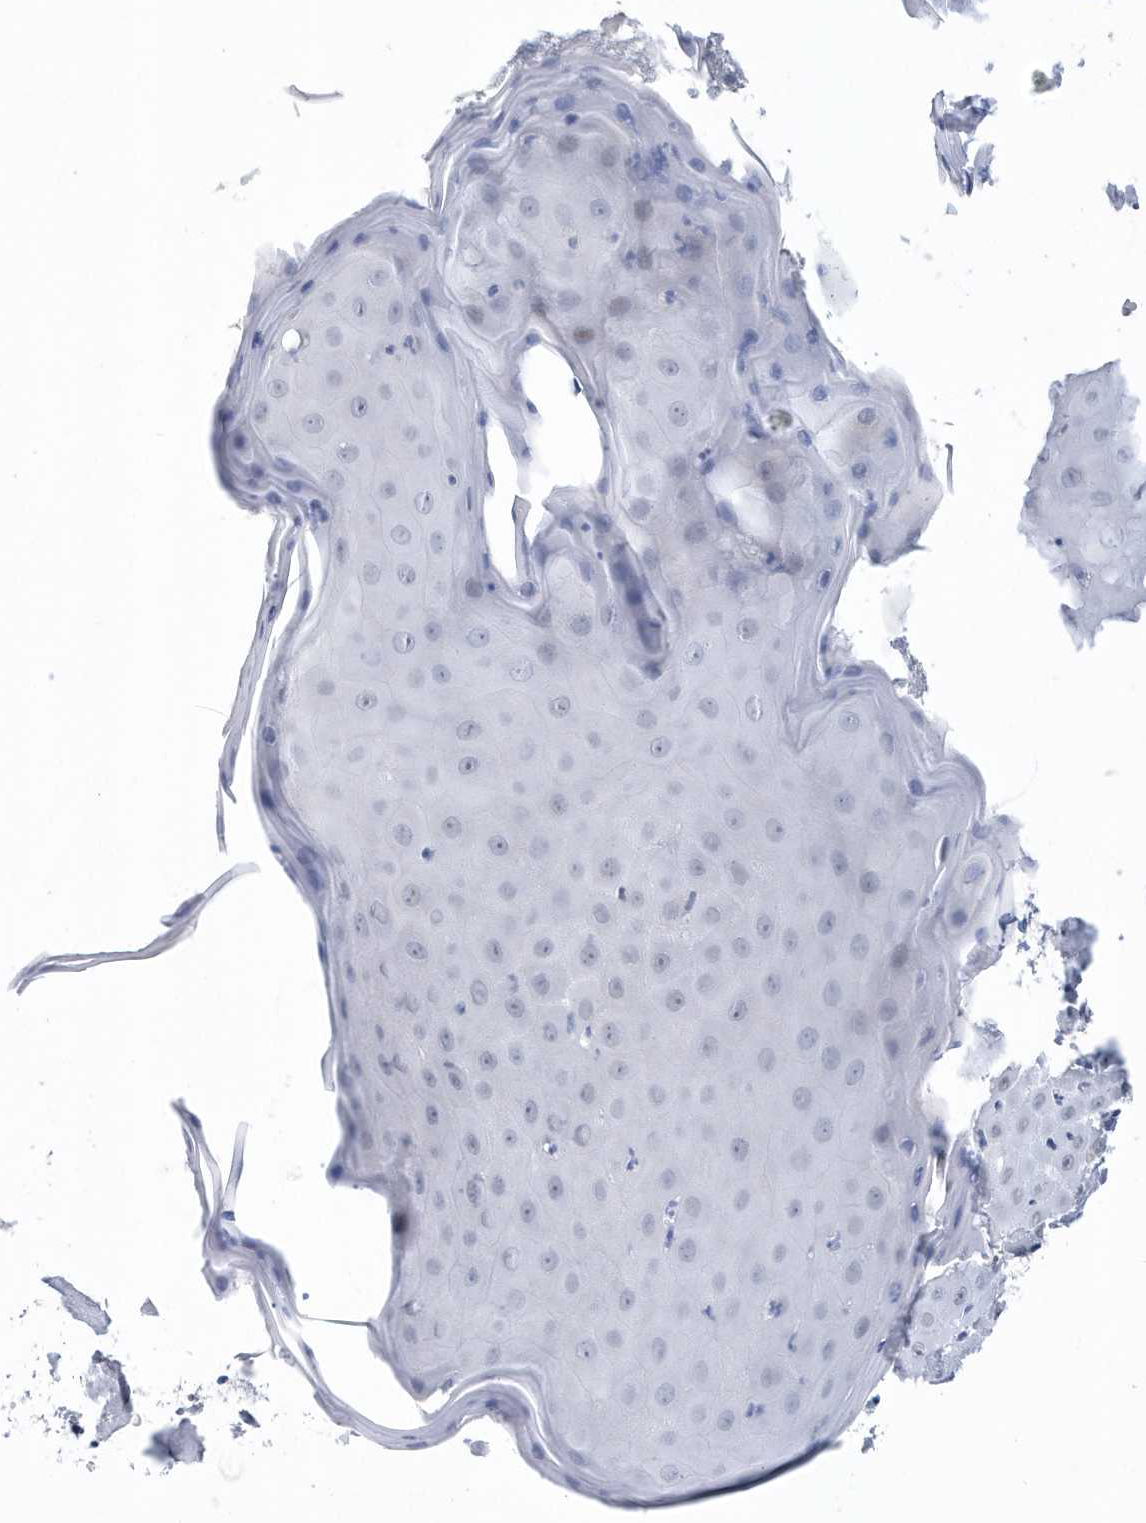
{"staining": {"intensity": "weak", "quantity": "<25%", "location": "cytoplasmic/membranous"}, "tissue": "skin", "cell_type": "Epidermal cells", "image_type": "normal", "snomed": [{"axis": "morphology", "description": "Normal tissue, NOS"}, {"axis": "topography", "description": "Vulva"}], "caption": "DAB (3,3'-diaminobenzidine) immunohistochemical staining of benign skin exhibits no significant staining in epidermal cells.", "gene": "SRGAP3", "patient": {"sex": "female", "age": 68}}